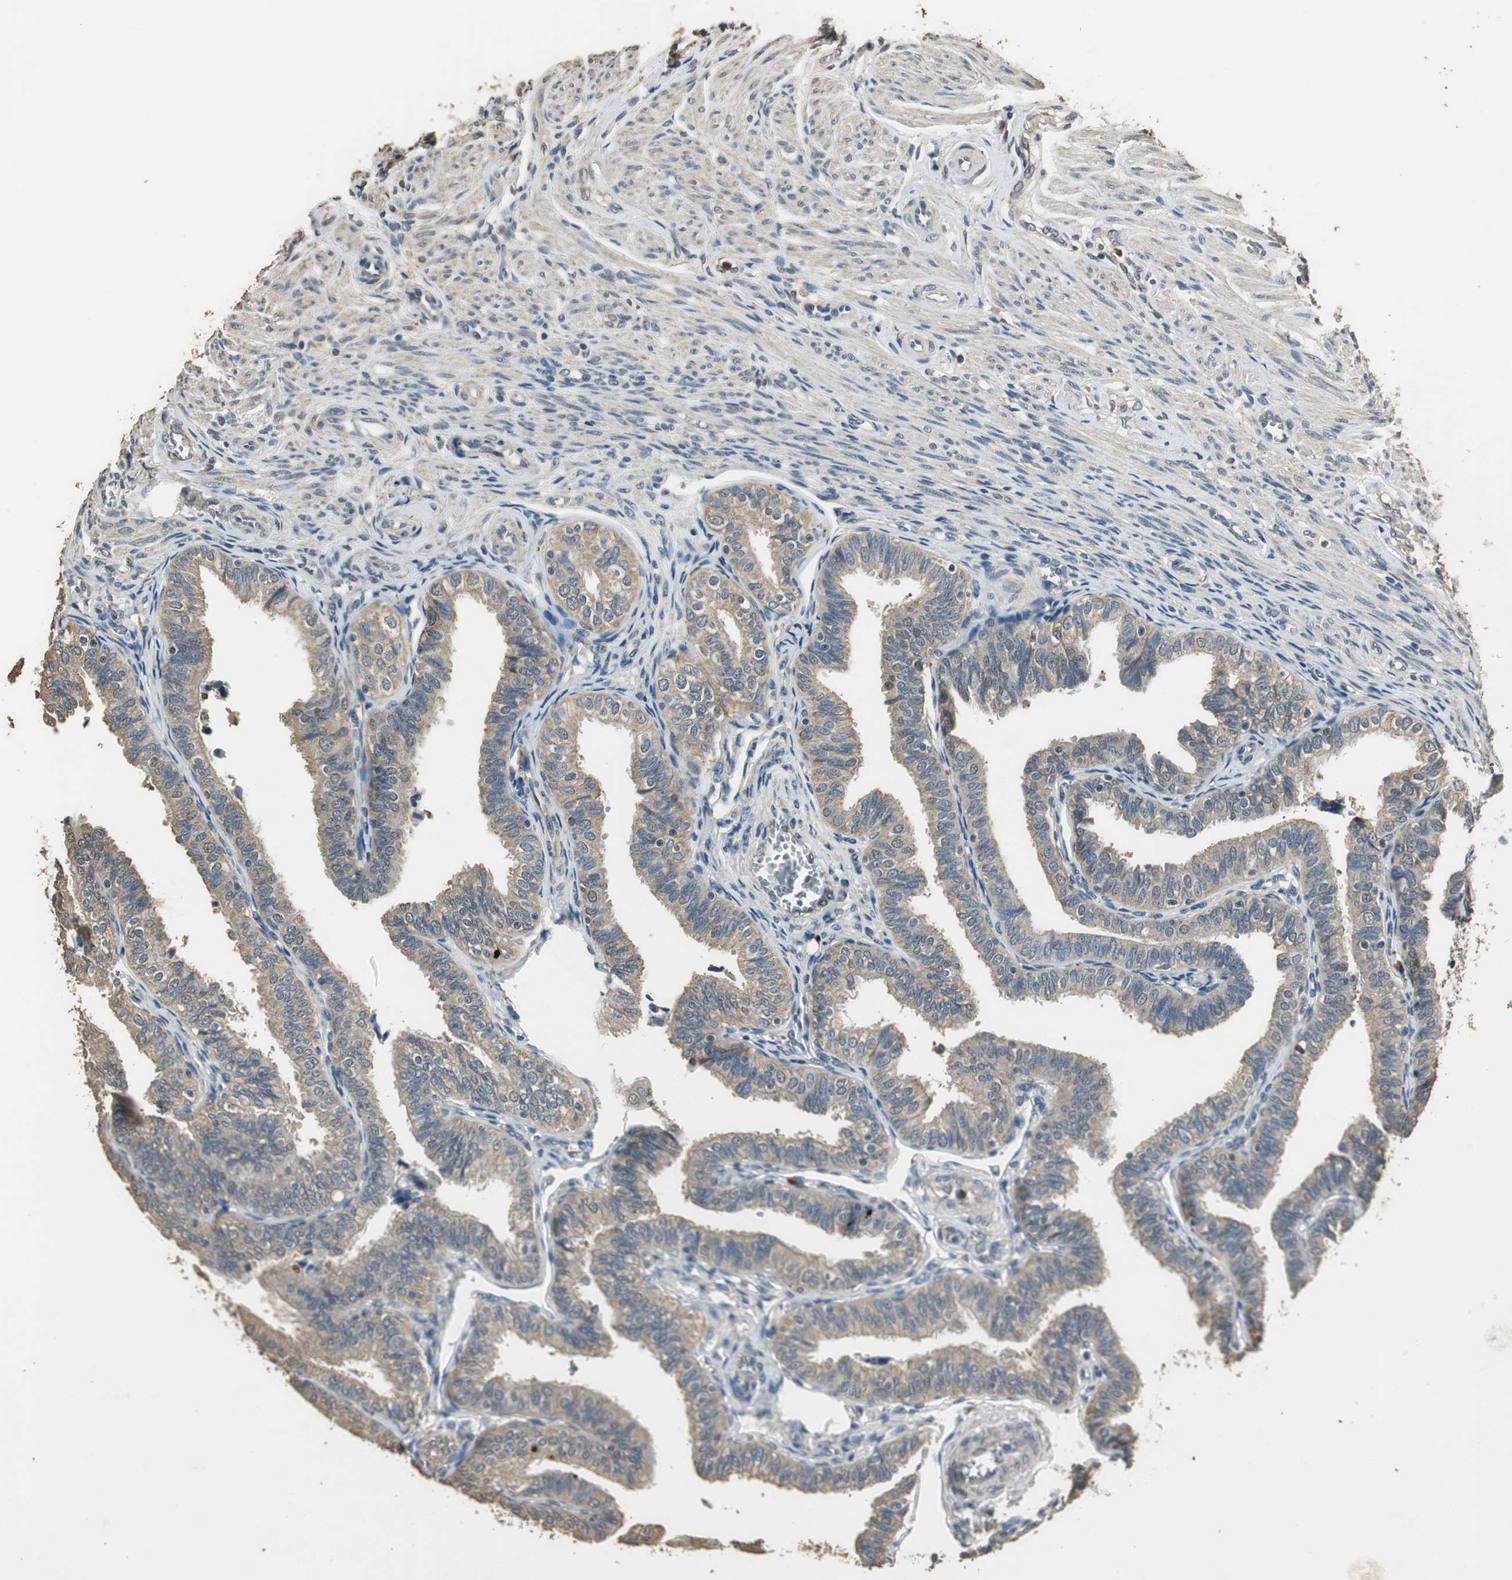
{"staining": {"intensity": "moderate", "quantity": ">75%", "location": "cytoplasmic/membranous"}, "tissue": "fallopian tube", "cell_type": "Glandular cells", "image_type": "normal", "snomed": [{"axis": "morphology", "description": "Normal tissue, NOS"}, {"axis": "topography", "description": "Fallopian tube"}], "caption": "Immunohistochemistry image of unremarkable fallopian tube: fallopian tube stained using immunohistochemistry (IHC) shows medium levels of moderate protein expression localized specifically in the cytoplasmic/membranous of glandular cells, appearing as a cytoplasmic/membranous brown color.", "gene": "TMPRSS4", "patient": {"sex": "female", "age": 46}}